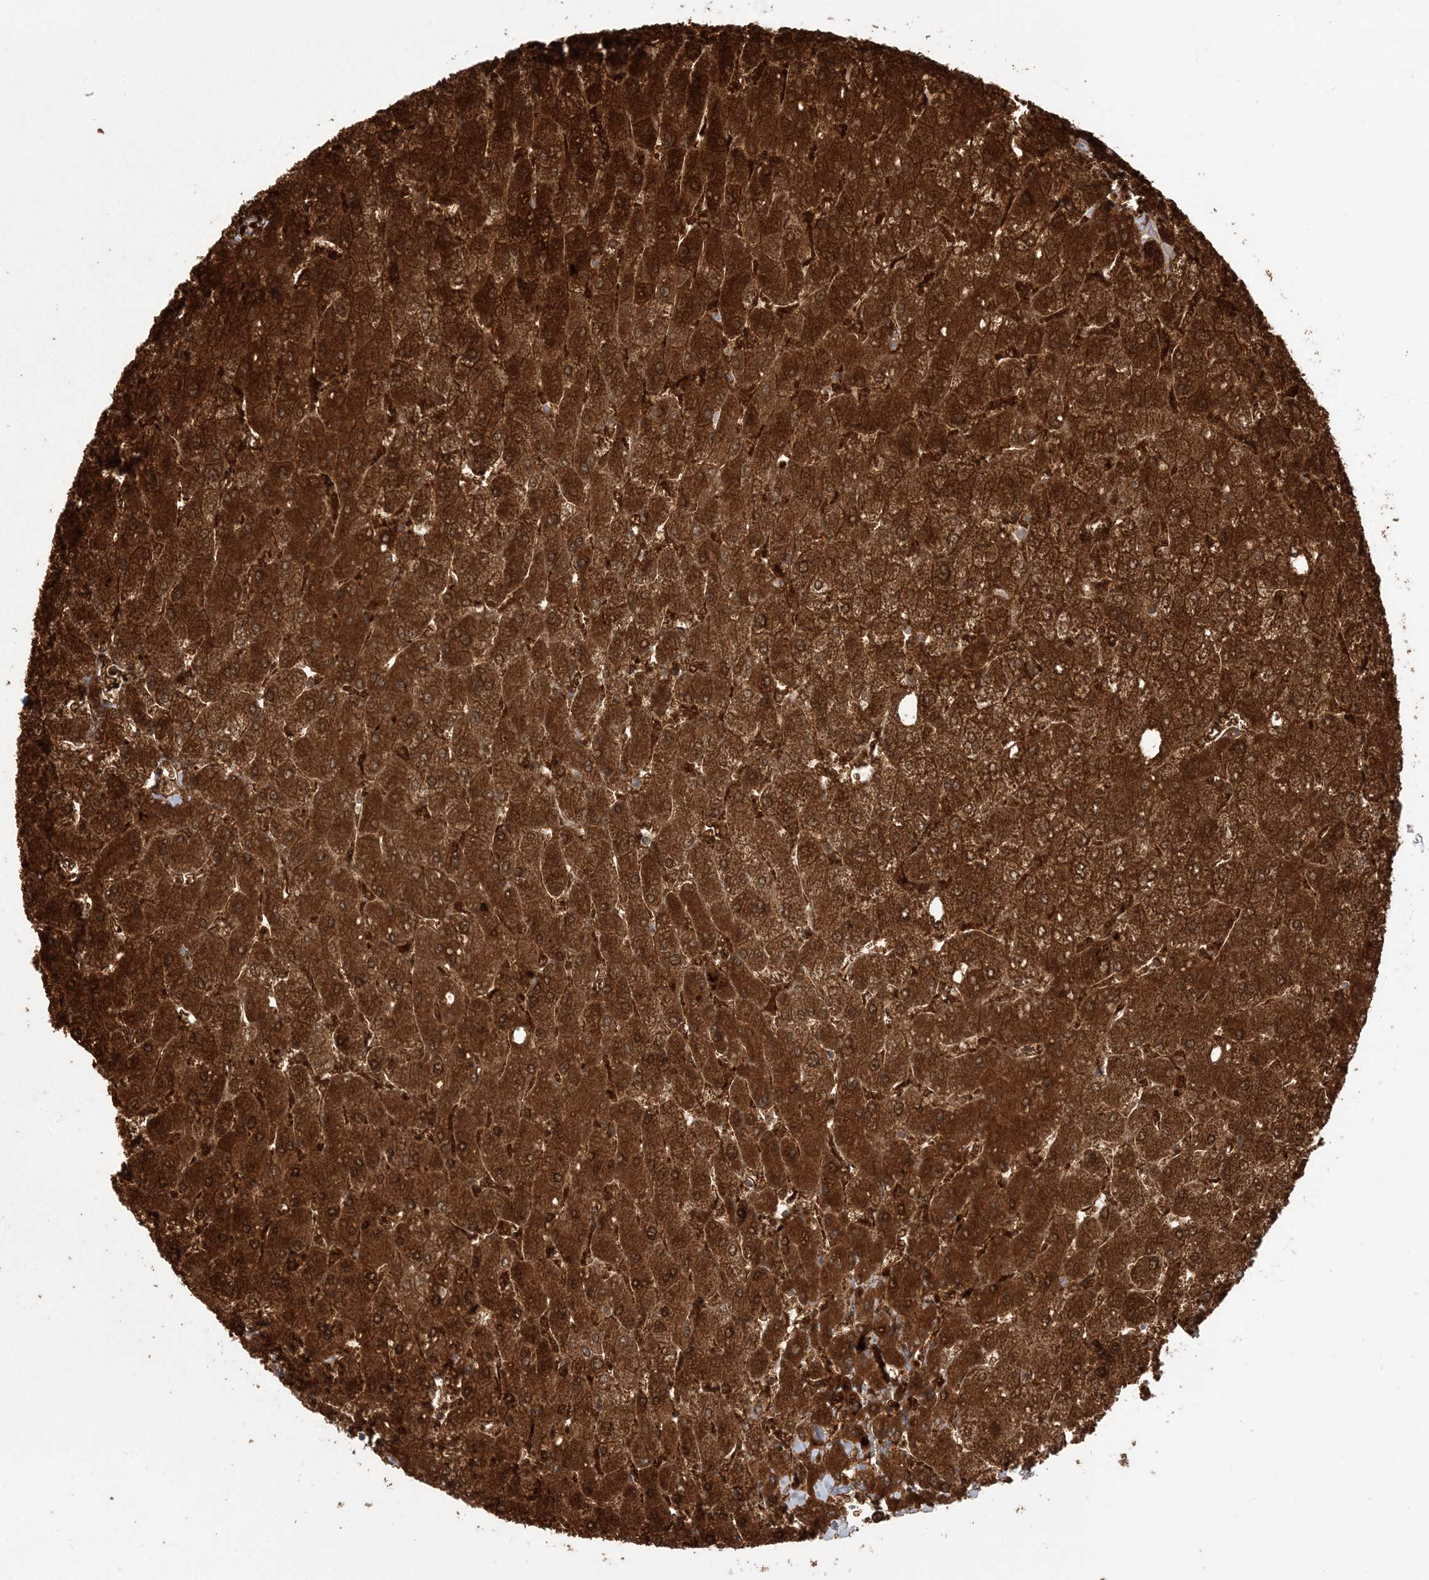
{"staining": {"intensity": "weak", "quantity": "<25%", "location": "cytoplasmic/membranous"}, "tissue": "liver", "cell_type": "Cholangiocytes", "image_type": "normal", "snomed": [{"axis": "morphology", "description": "Normal tissue, NOS"}, {"axis": "topography", "description": "Liver"}], "caption": "IHC image of unremarkable liver: liver stained with DAB (3,3'-diaminobenzidine) demonstrates no significant protein positivity in cholangiocytes.", "gene": "HAAO", "patient": {"sex": "male", "age": 55}}